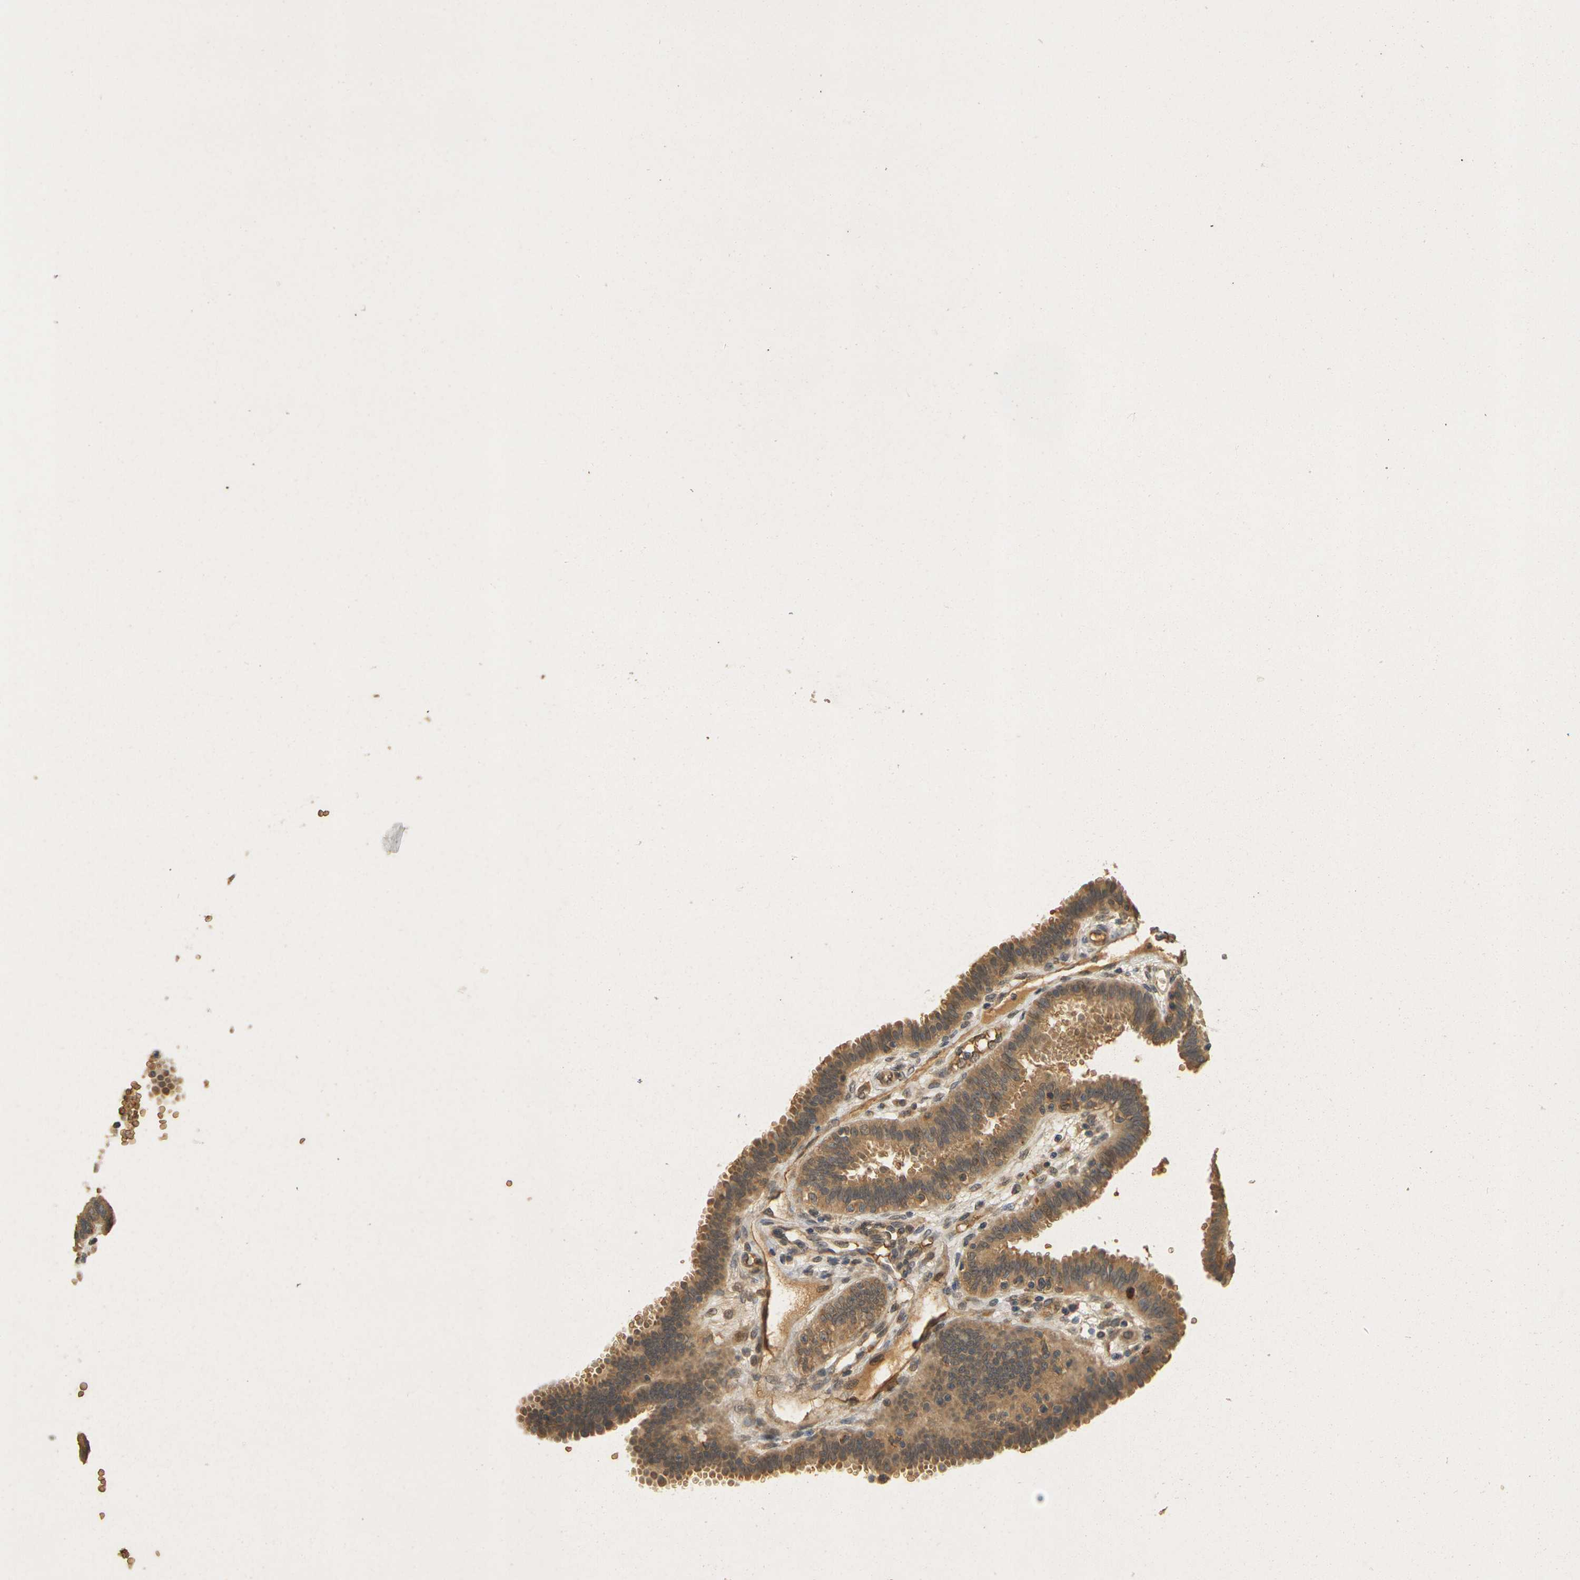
{"staining": {"intensity": "moderate", "quantity": ">75%", "location": "cytoplasmic/membranous"}, "tissue": "fallopian tube", "cell_type": "Glandular cells", "image_type": "normal", "snomed": [{"axis": "morphology", "description": "Normal tissue, NOS"}, {"axis": "topography", "description": "Fallopian tube"}], "caption": "DAB (3,3'-diaminobenzidine) immunohistochemical staining of unremarkable fallopian tube reveals moderate cytoplasmic/membranous protein staining in approximately >75% of glandular cells.", "gene": "MEGF9", "patient": {"sex": "female", "age": 32}}